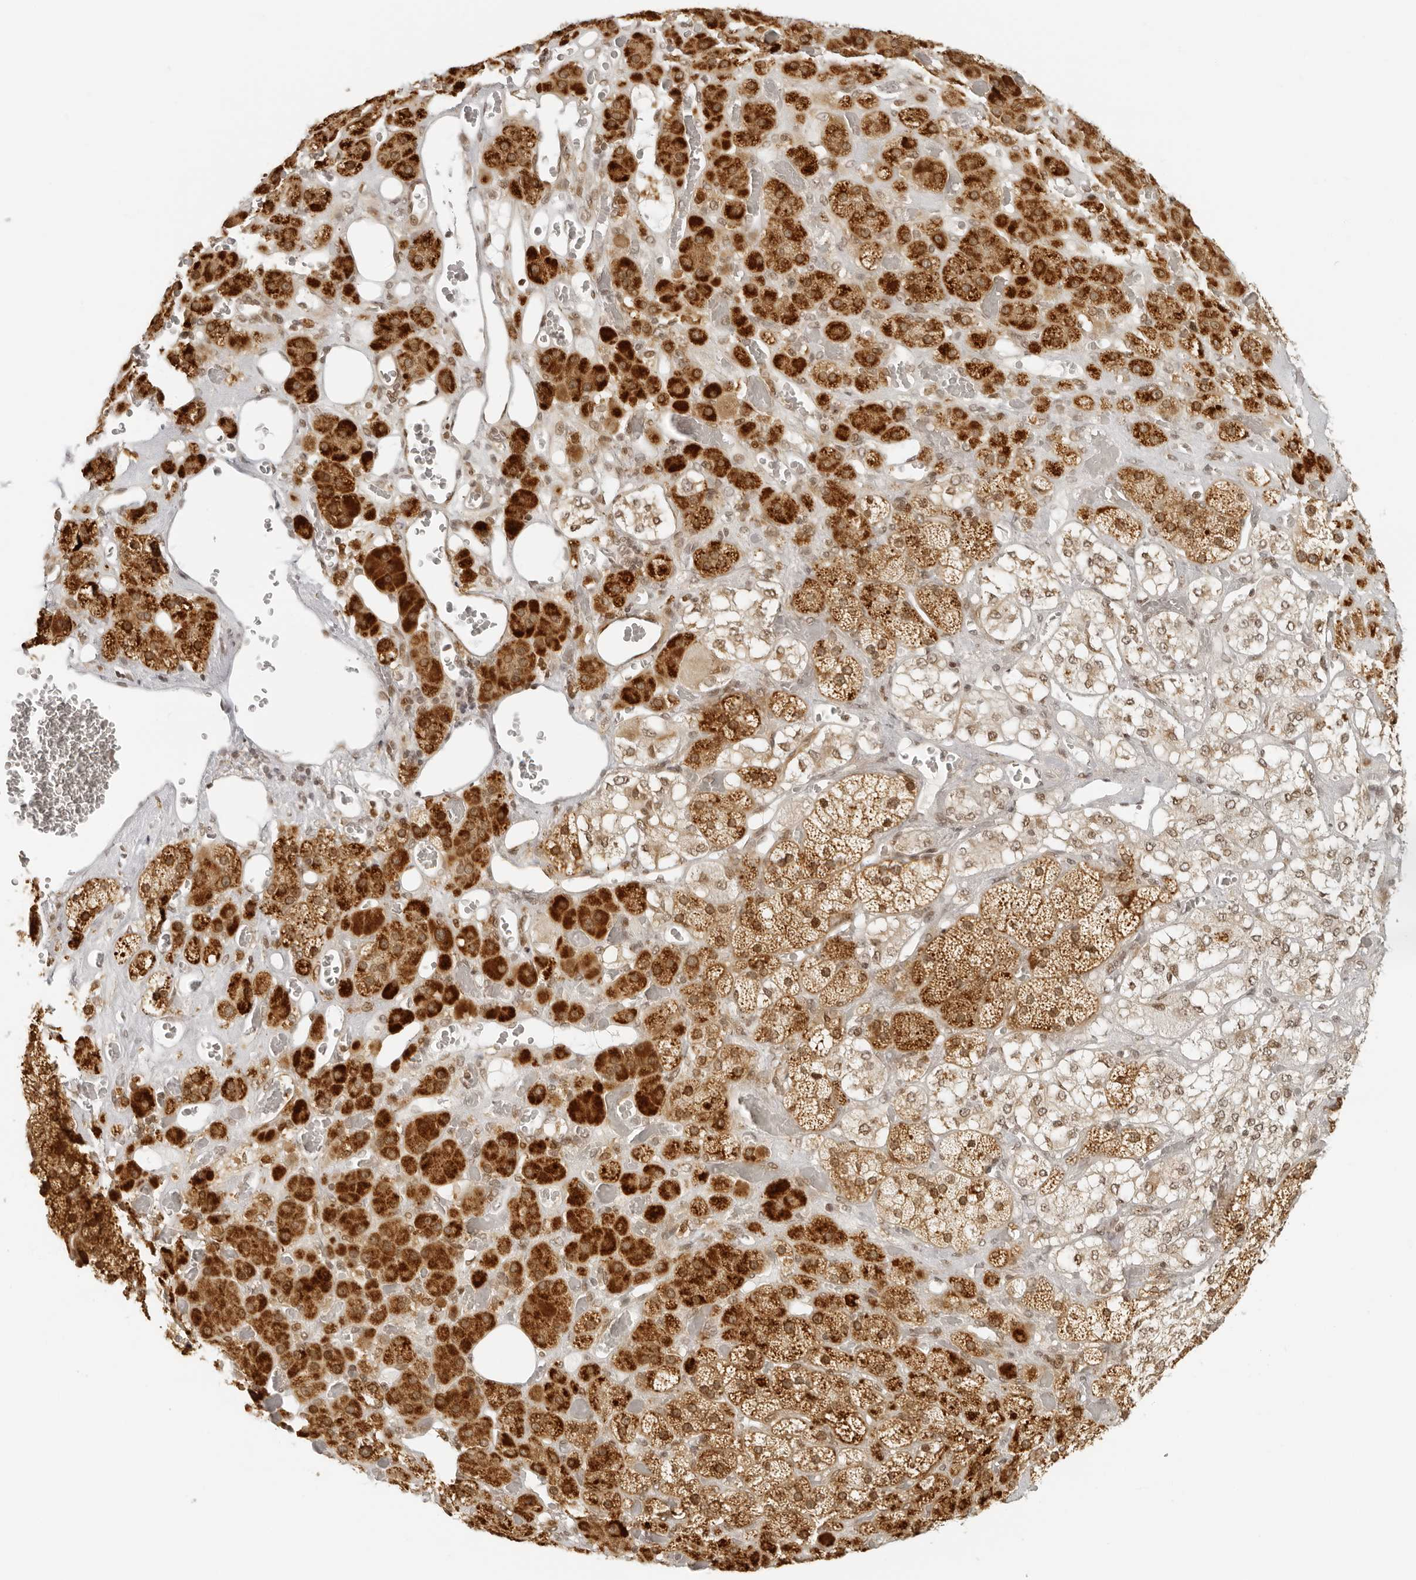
{"staining": {"intensity": "strong", "quantity": ">75%", "location": "cytoplasmic/membranous,nuclear"}, "tissue": "adrenal gland", "cell_type": "Glandular cells", "image_type": "normal", "snomed": [{"axis": "morphology", "description": "Normal tissue, NOS"}, {"axis": "topography", "description": "Adrenal gland"}], "caption": "Protein staining of unremarkable adrenal gland exhibits strong cytoplasmic/membranous,nuclear positivity in approximately >75% of glandular cells. The protein of interest is stained brown, and the nuclei are stained in blue (DAB (3,3'-diaminobenzidine) IHC with brightfield microscopy, high magnification).", "gene": "ZNF407", "patient": {"sex": "male", "age": 57}}